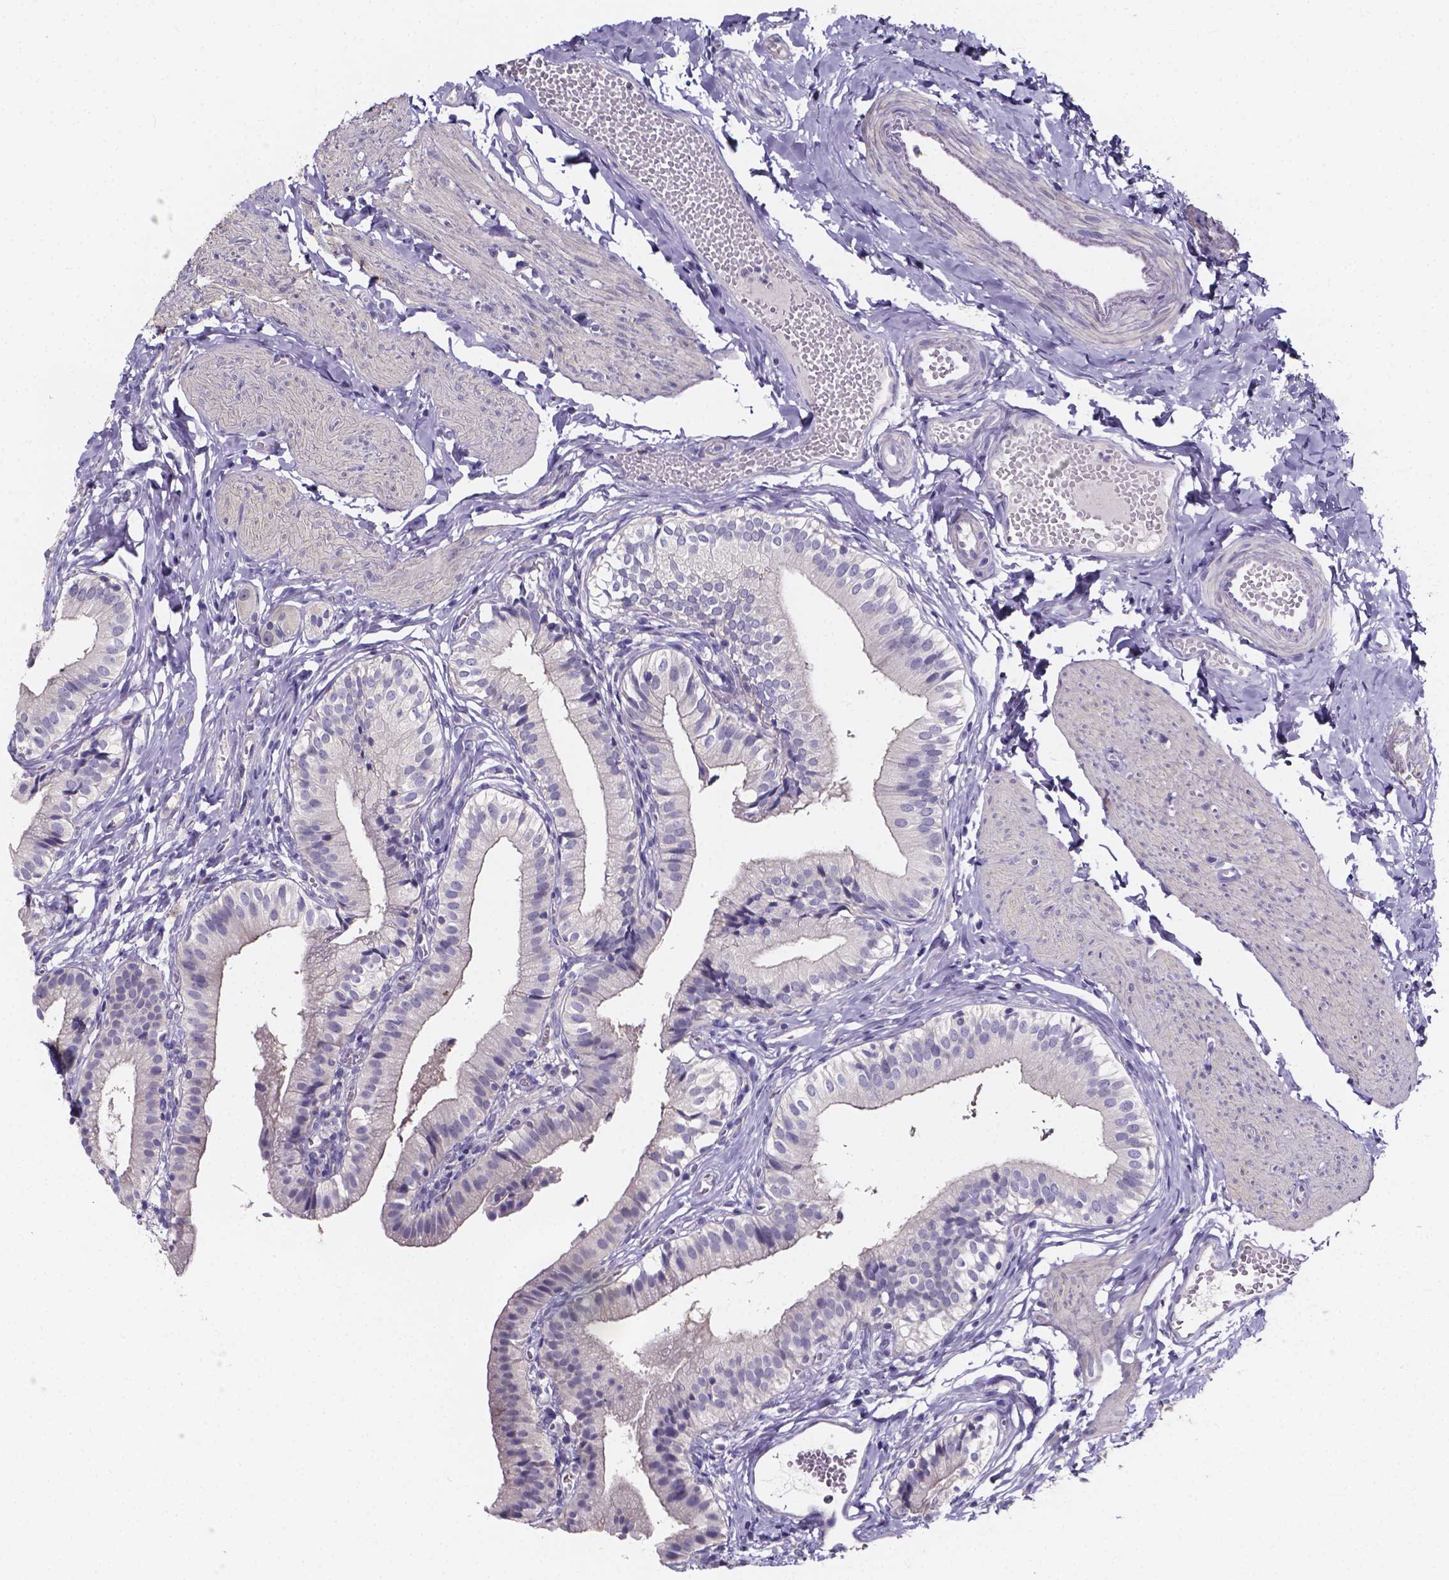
{"staining": {"intensity": "negative", "quantity": "none", "location": "none"}, "tissue": "gallbladder", "cell_type": "Glandular cells", "image_type": "normal", "snomed": [{"axis": "morphology", "description": "Normal tissue, NOS"}, {"axis": "topography", "description": "Gallbladder"}], "caption": "This is a image of IHC staining of benign gallbladder, which shows no staining in glandular cells. Nuclei are stained in blue.", "gene": "SPOCD1", "patient": {"sex": "female", "age": 47}}